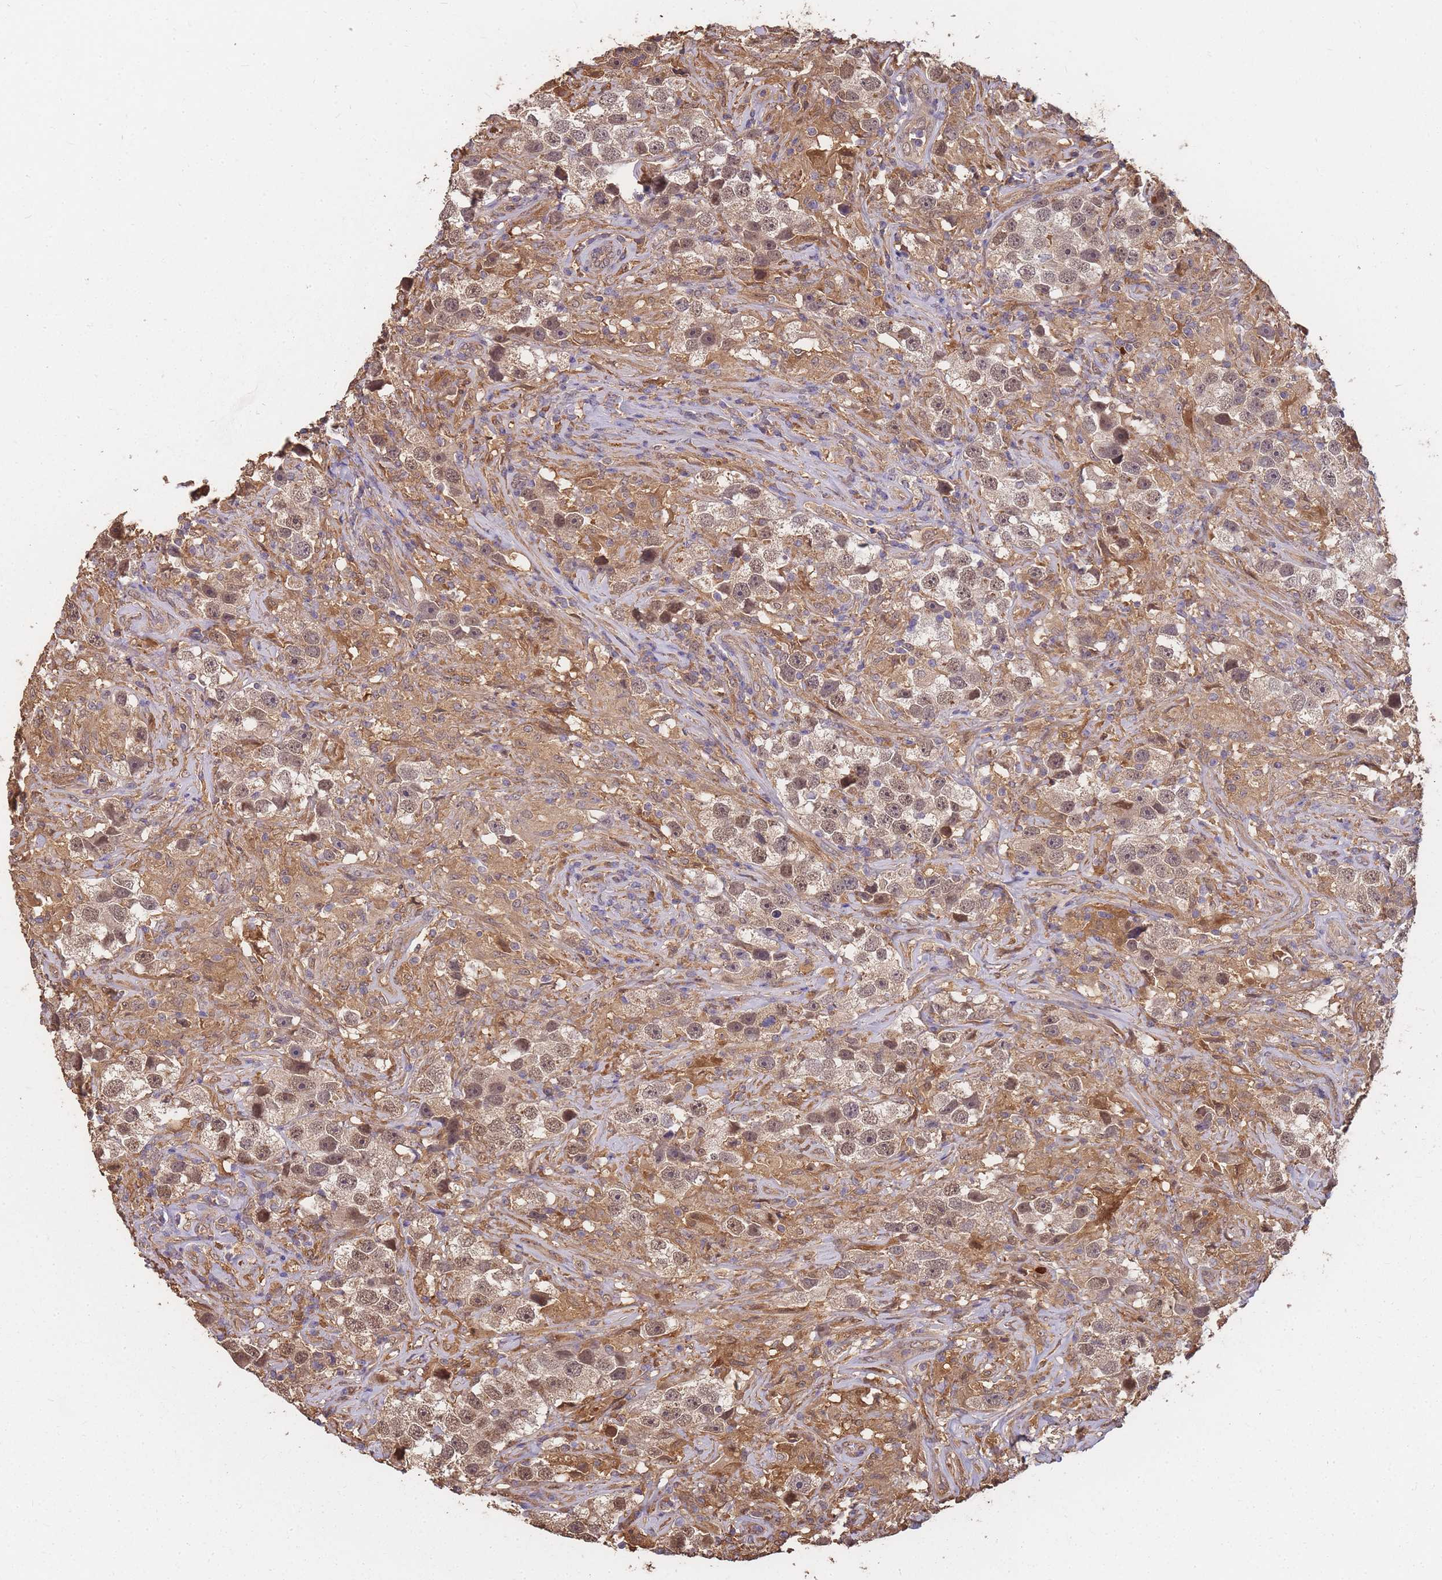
{"staining": {"intensity": "weak", "quantity": ">75%", "location": "nuclear"}, "tissue": "testis cancer", "cell_type": "Tumor cells", "image_type": "cancer", "snomed": [{"axis": "morphology", "description": "Seminoma, NOS"}, {"axis": "topography", "description": "Testis"}], "caption": "Weak nuclear staining is identified in approximately >75% of tumor cells in testis cancer (seminoma).", "gene": "CDKN2AIPNL", "patient": {"sex": "male", "age": 49}}